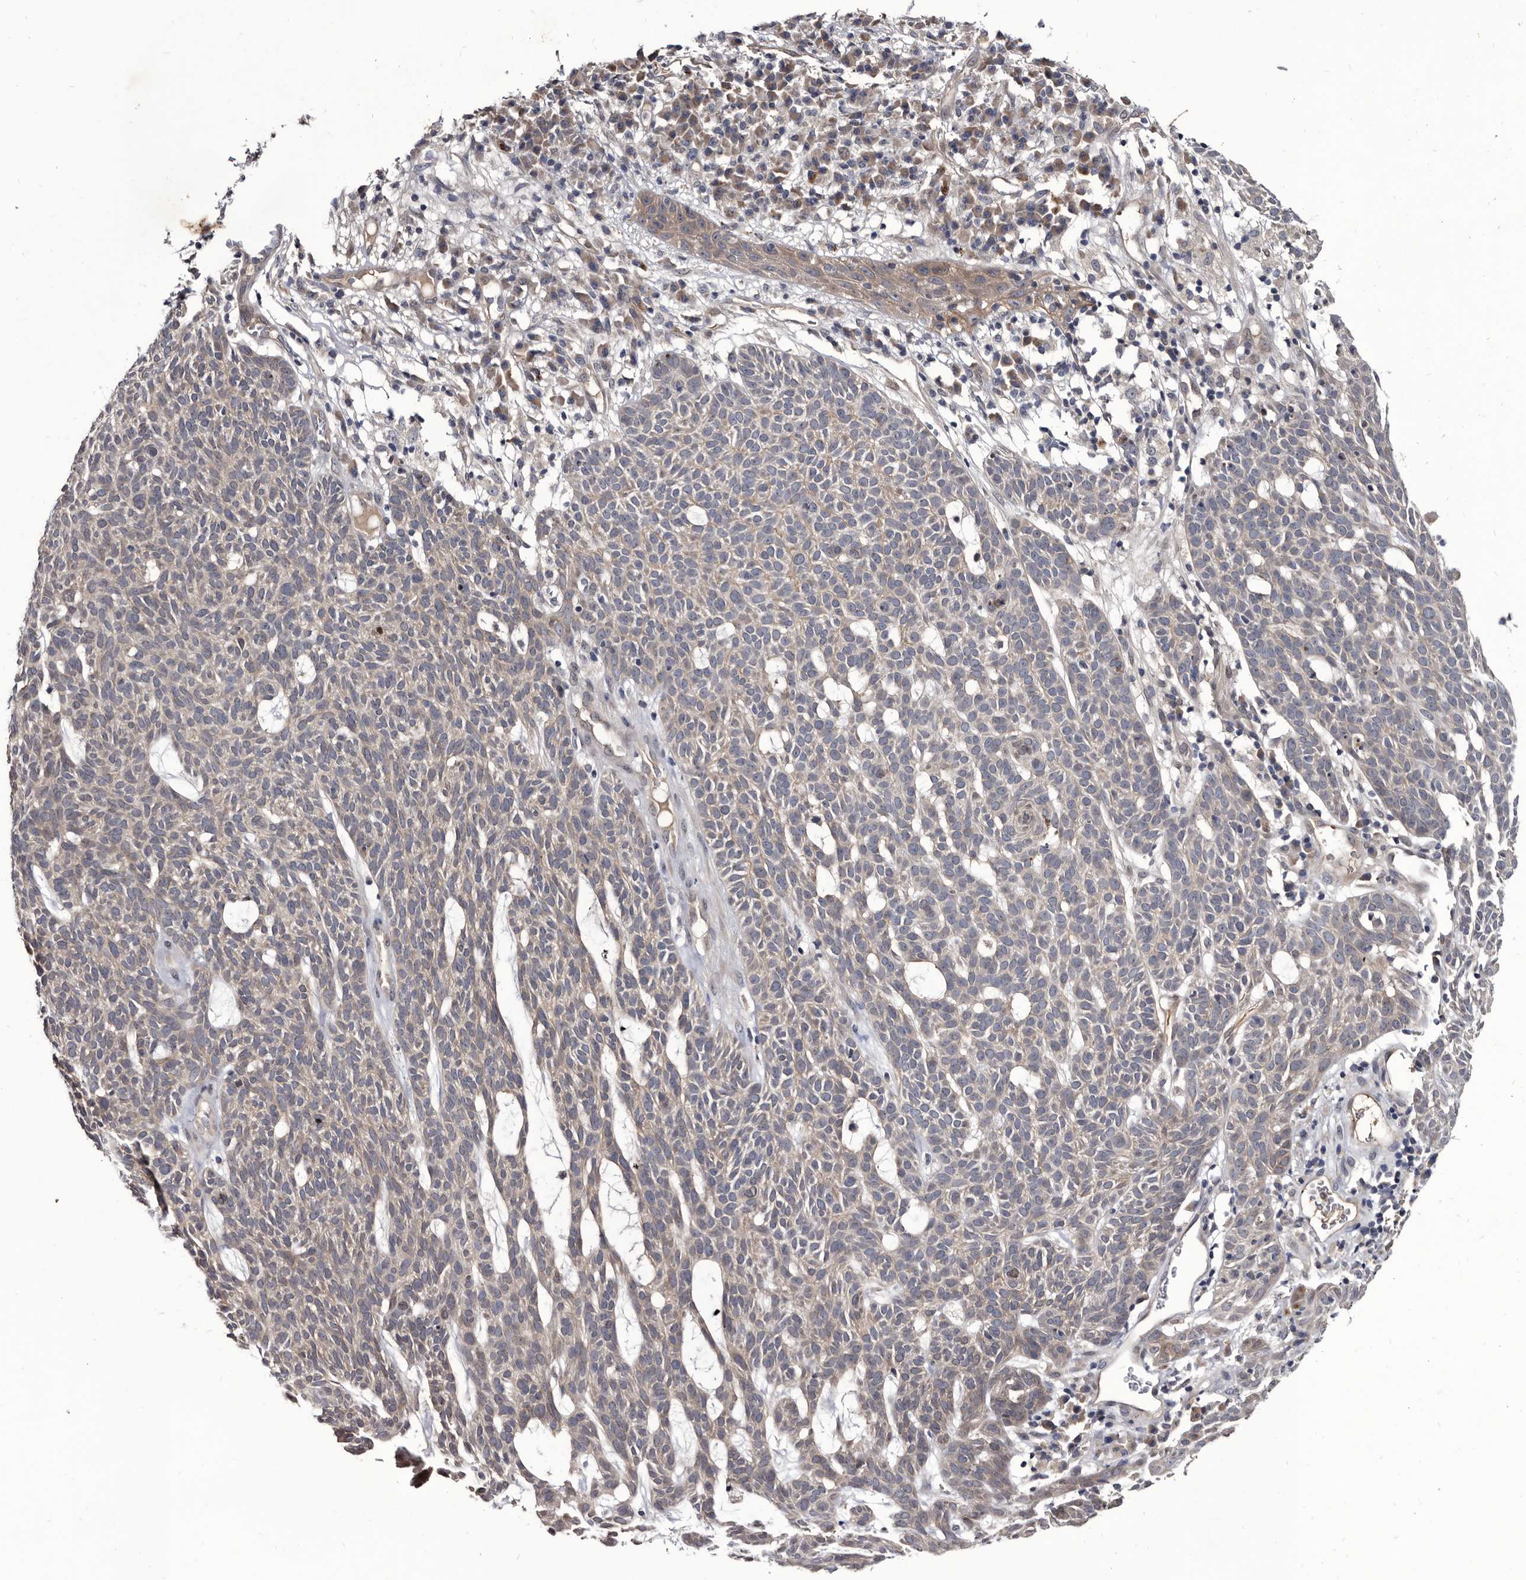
{"staining": {"intensity": "negative", "quantity": "none", "location": "none"}, "tissue": "skin cancer", "cell_type": "Tumor cells", "image_type": "cancer", "snomed": [{"axis": "morphology", "description": "Squamous cell carcinoma, NOS"}, {"axis": "topography", "description": "Skin"}], "caption": "Tumor cells are negative for brown protein staining in skin cancer (squamous cell carcinoma).", "gene": "PROM1", "patient": {"sex": "female", "age": 90}}